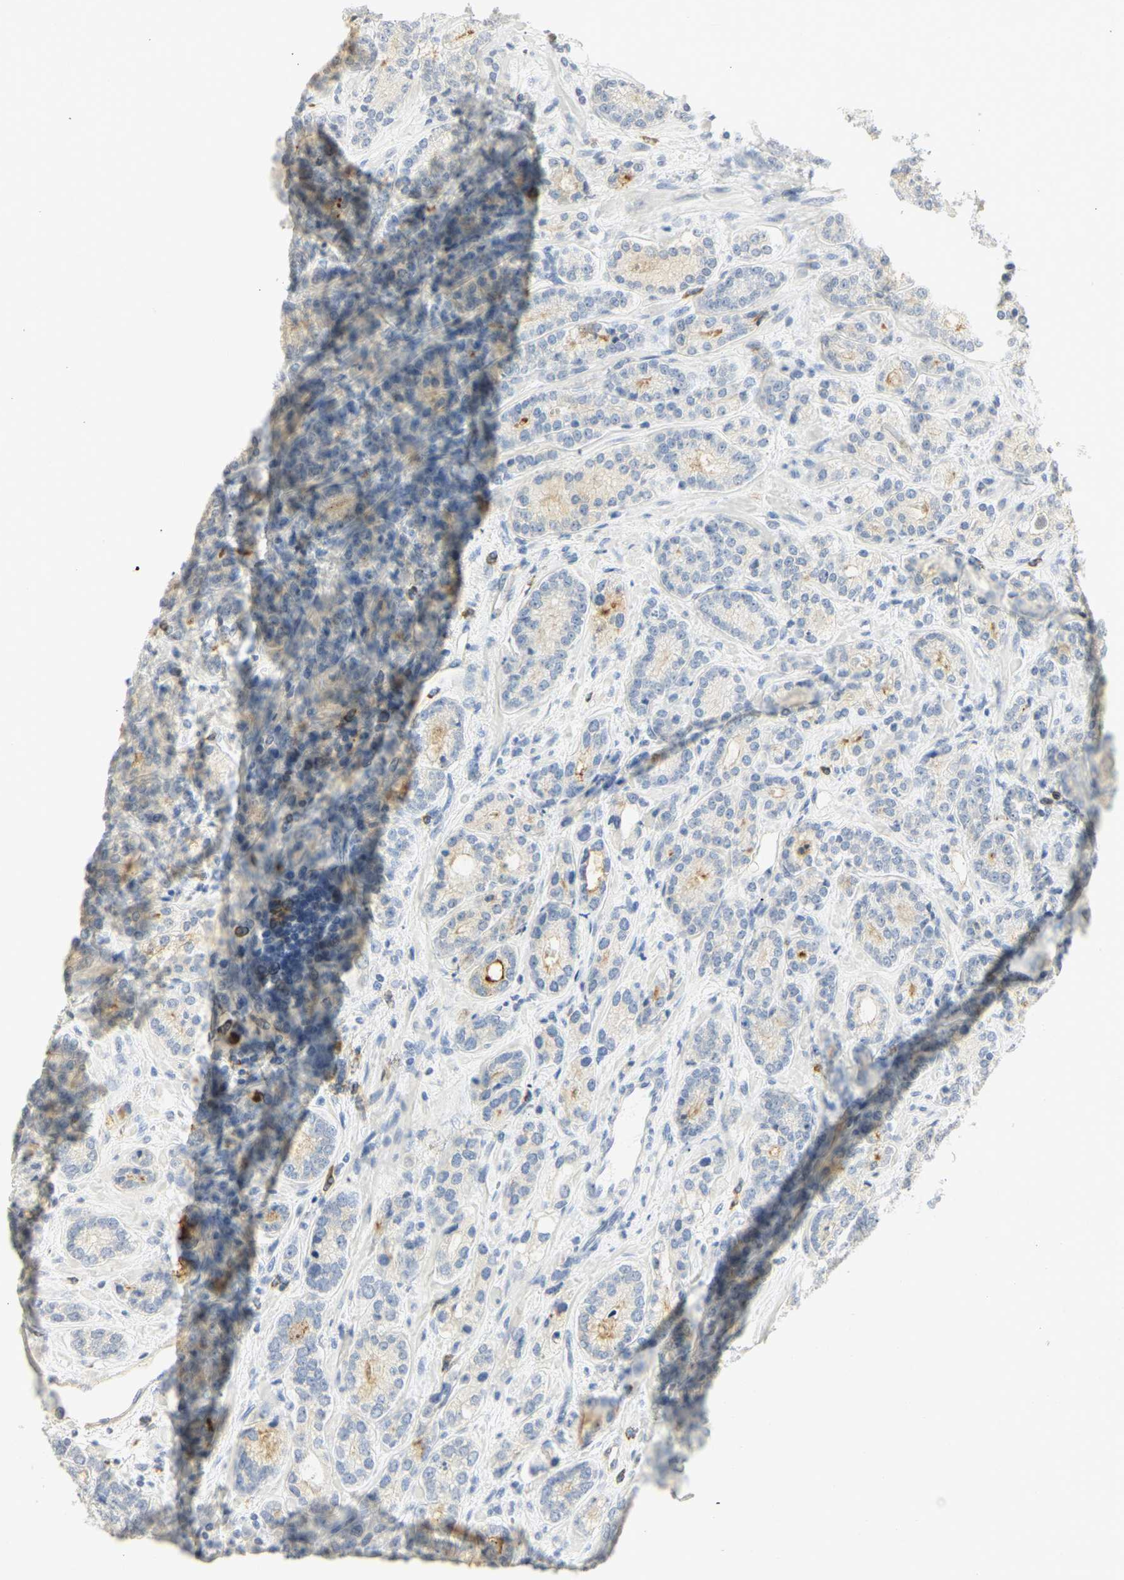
{"staining": {"intensity": "moderate", "quantity": "<25%", "location": "cytoplasmic/membranous"}, "tissue": "prostate cancer", "cell_type": "Tumor cells", "image_type": "cancer", "snomed": [{"axis": "morphology", "description": "Adenocarcinoma, High grade"}, {"axis": "topography", "description": "Prostate"}], "caption": "Moderate cytoplasmic/membranous staining for a protein is seen in about <25% of tumor cells of adenocarcinoma (high-grade) (prostate) using immunohistochemistry.", "gene": "CEACAM5", "patient": {"sex": "male", "age": 61}}